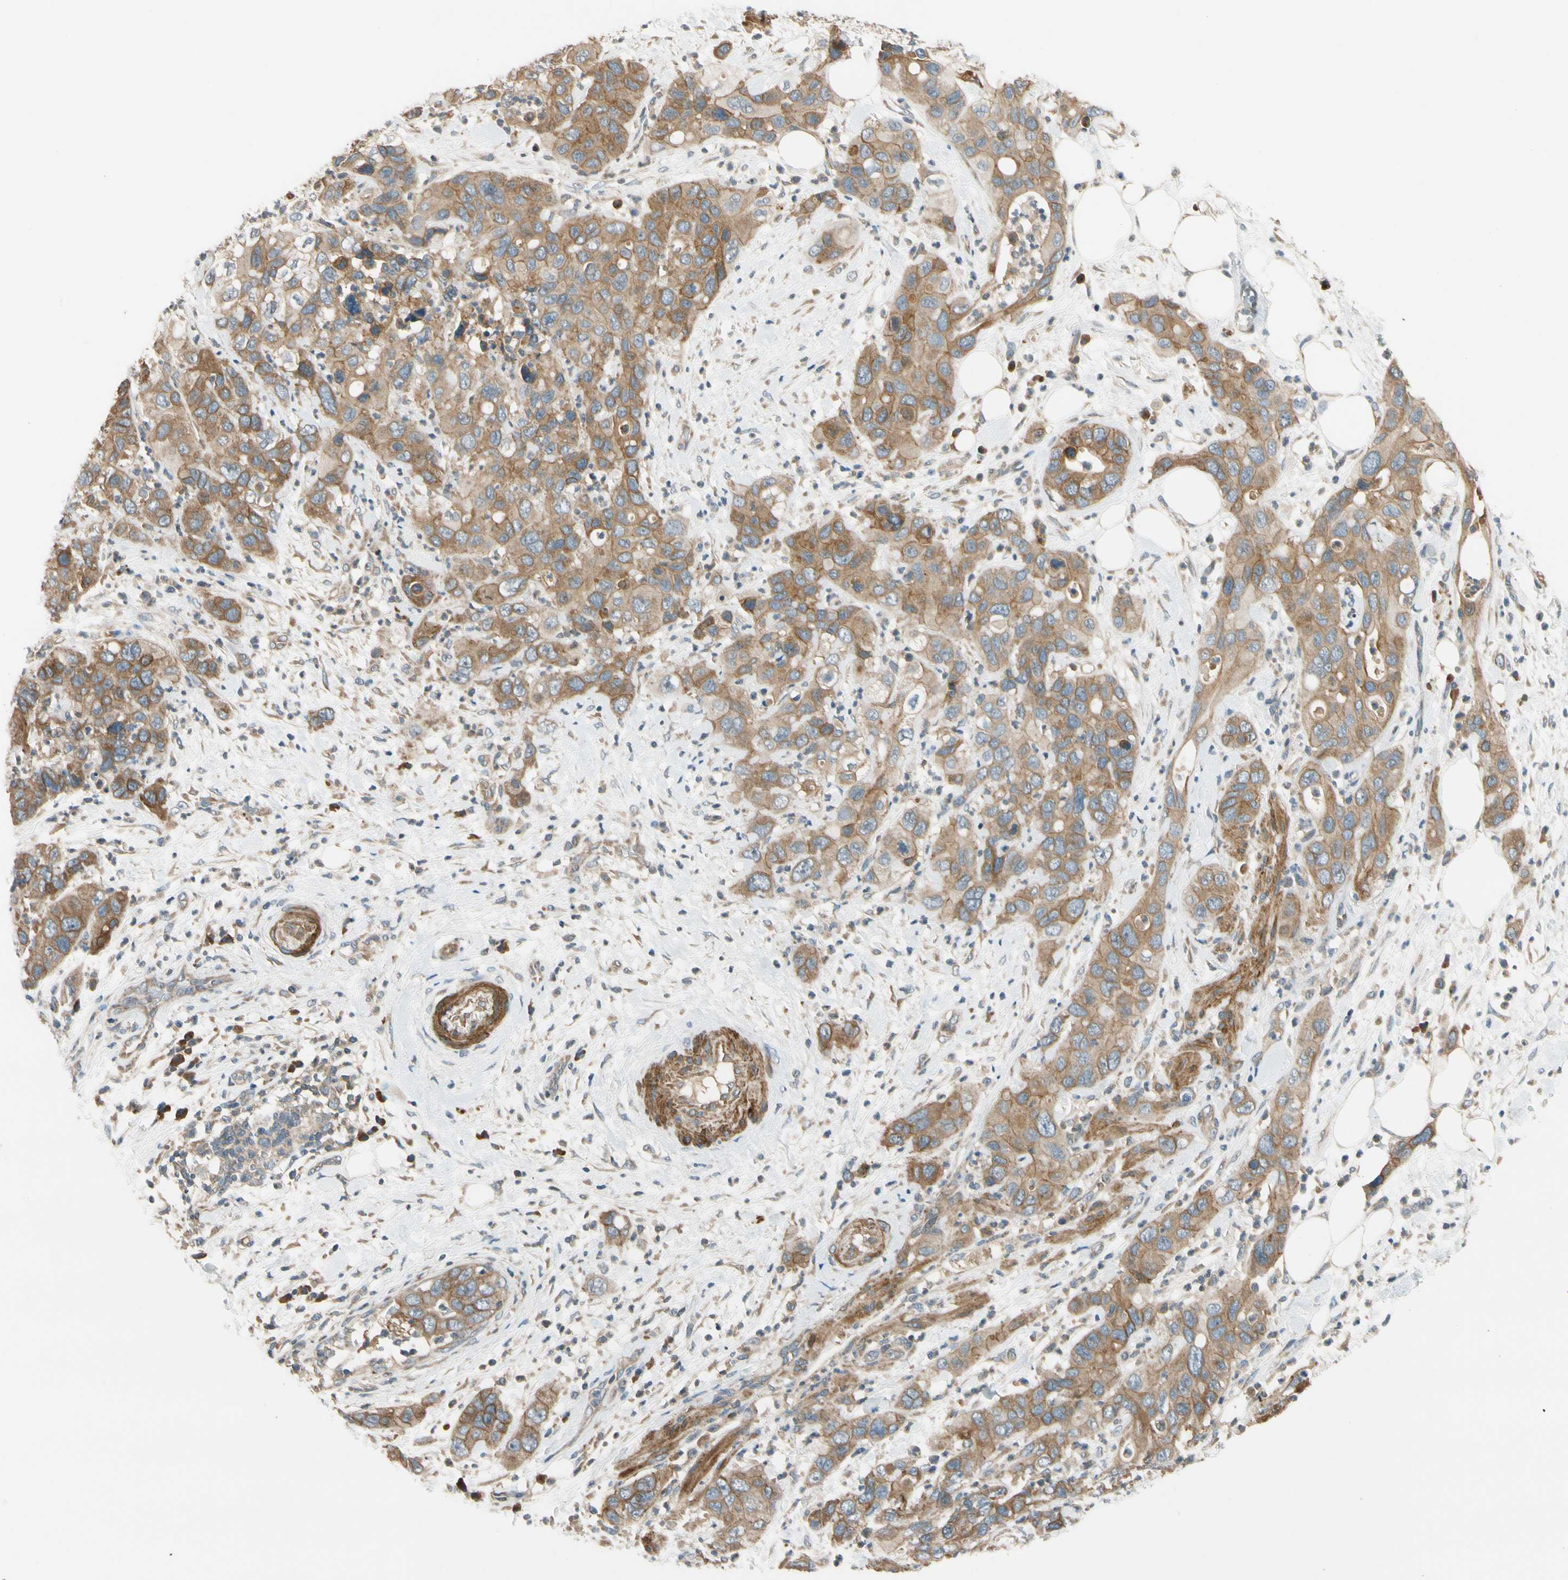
{"staining": {"intensity": "moderate", "quantity": ">75%", "location": "cytoplasmic/membranous"}, "tissue": "pancreatic cancer", "cell_type": "Tumor cells", "image_type": "cancer", "snomed": [{"axis": "morphology", "description": "Adenocarcinoma, NOS"}, {"axis": "topography", "description": "Pancreas"}], "caption": "Human pancreatic cancer (adenocarcinoma) stained with a brown dye reveals moderate cytoplasmic/membranous positive expression in approximately >75% of tumor cells.", "gene": "MST1R", "patient": {"sex": "female", "age": 71}}